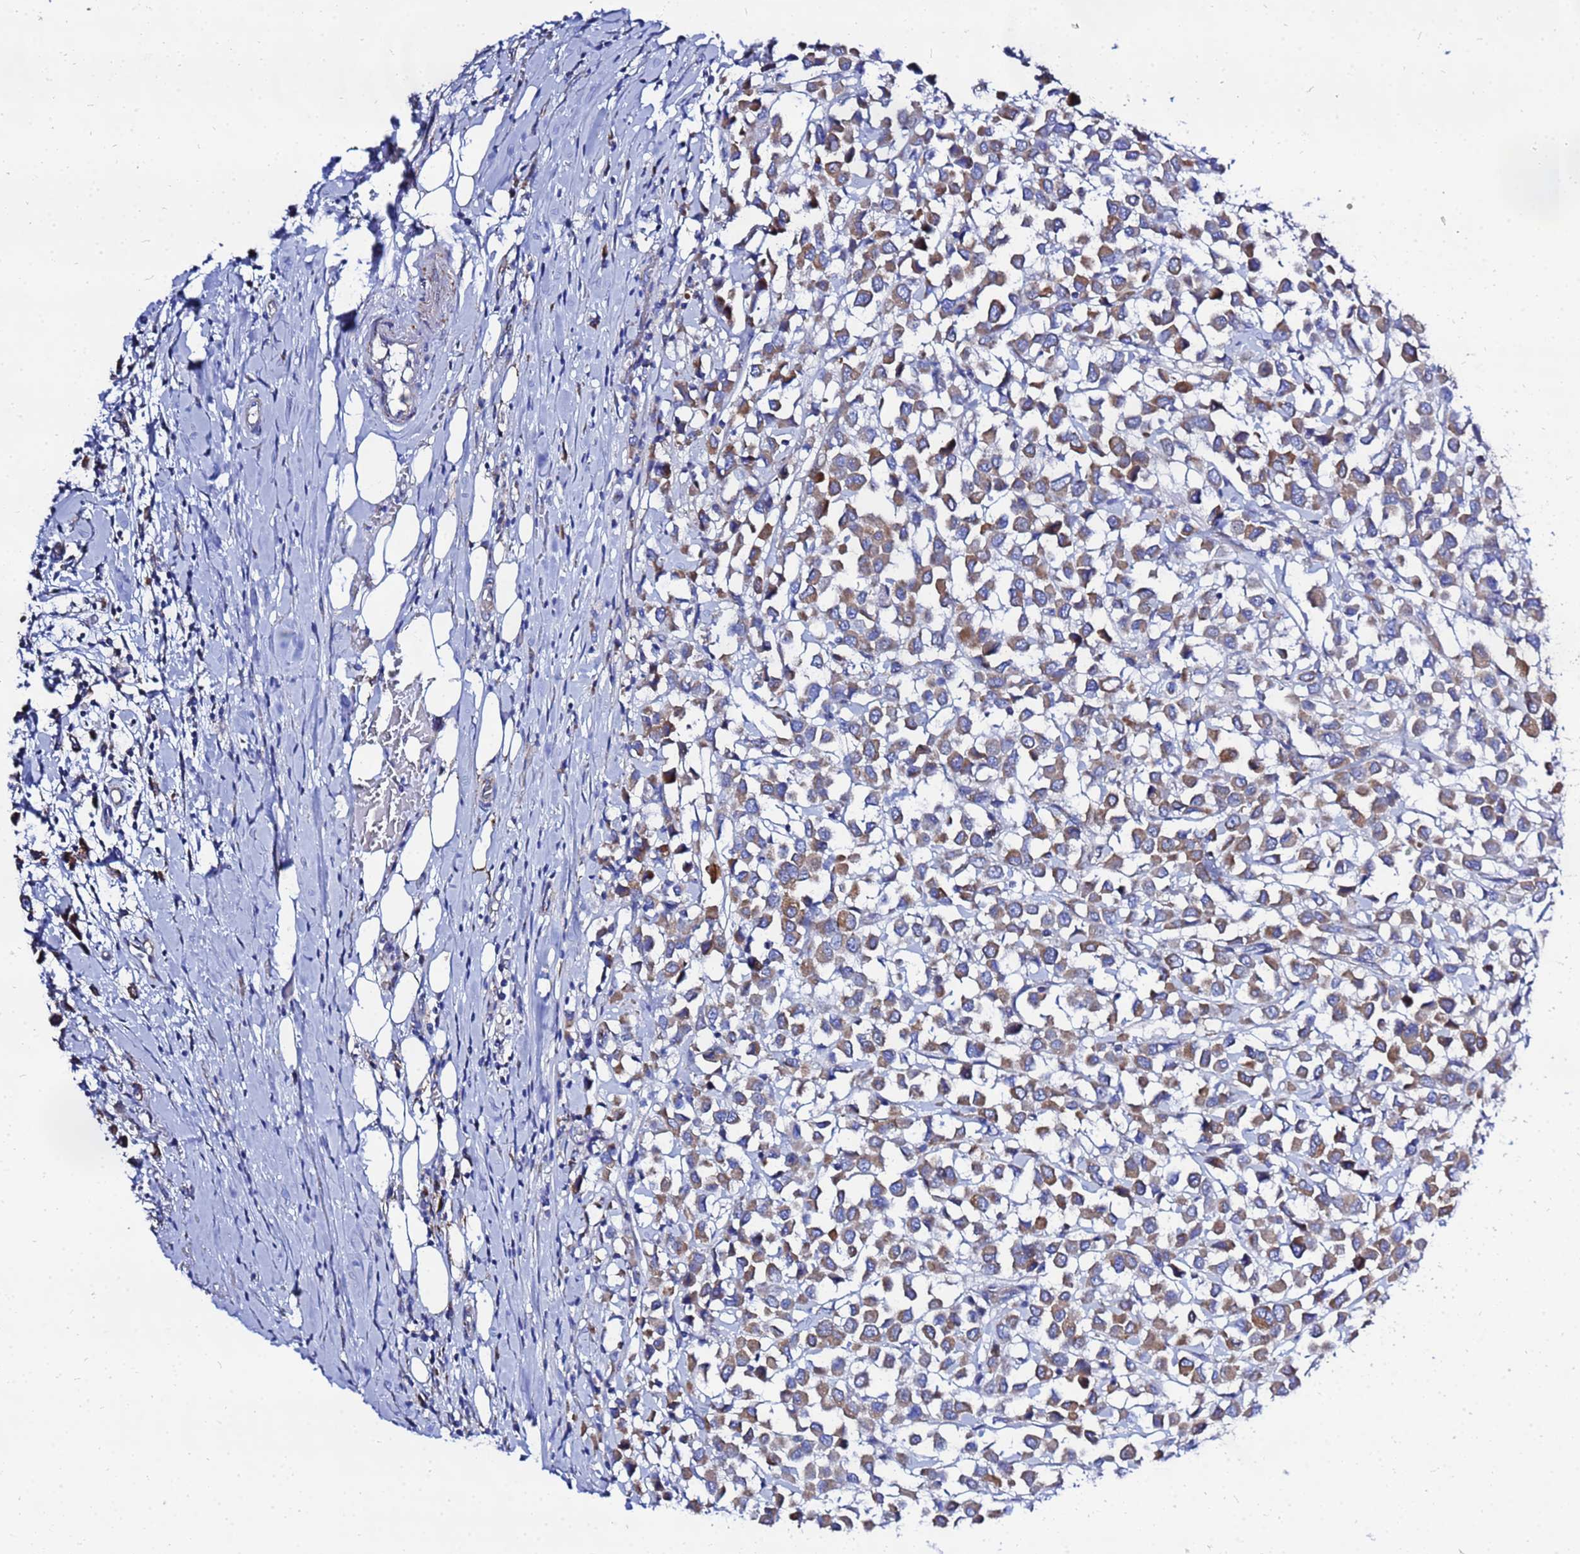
{"staining": {"intensity": "moderate", "quantity": ">75%", "location": "cytoplasmic/membranous"}, "tissue": "breast cancer", "cell_type": "Tumor cells", "image_type": "cancer", "snomed": [{"axis": "morphology", "description": "Duct carcinoma"}, {"axis": "topography", "description": "Breast"}], "caption": "Immunohistochemistry image of neoplastic tissue: breast cancer stained using immunohistochemistry (IHC) exhibits medium levels of moderate protein expression localized specifically in the cytoplasmic/membranous of tumor cells, appearing as a cytoplasmic/membranous brown color.", "gene": "FAHD2A", "patient": {"sex": "female", "age": 61}}